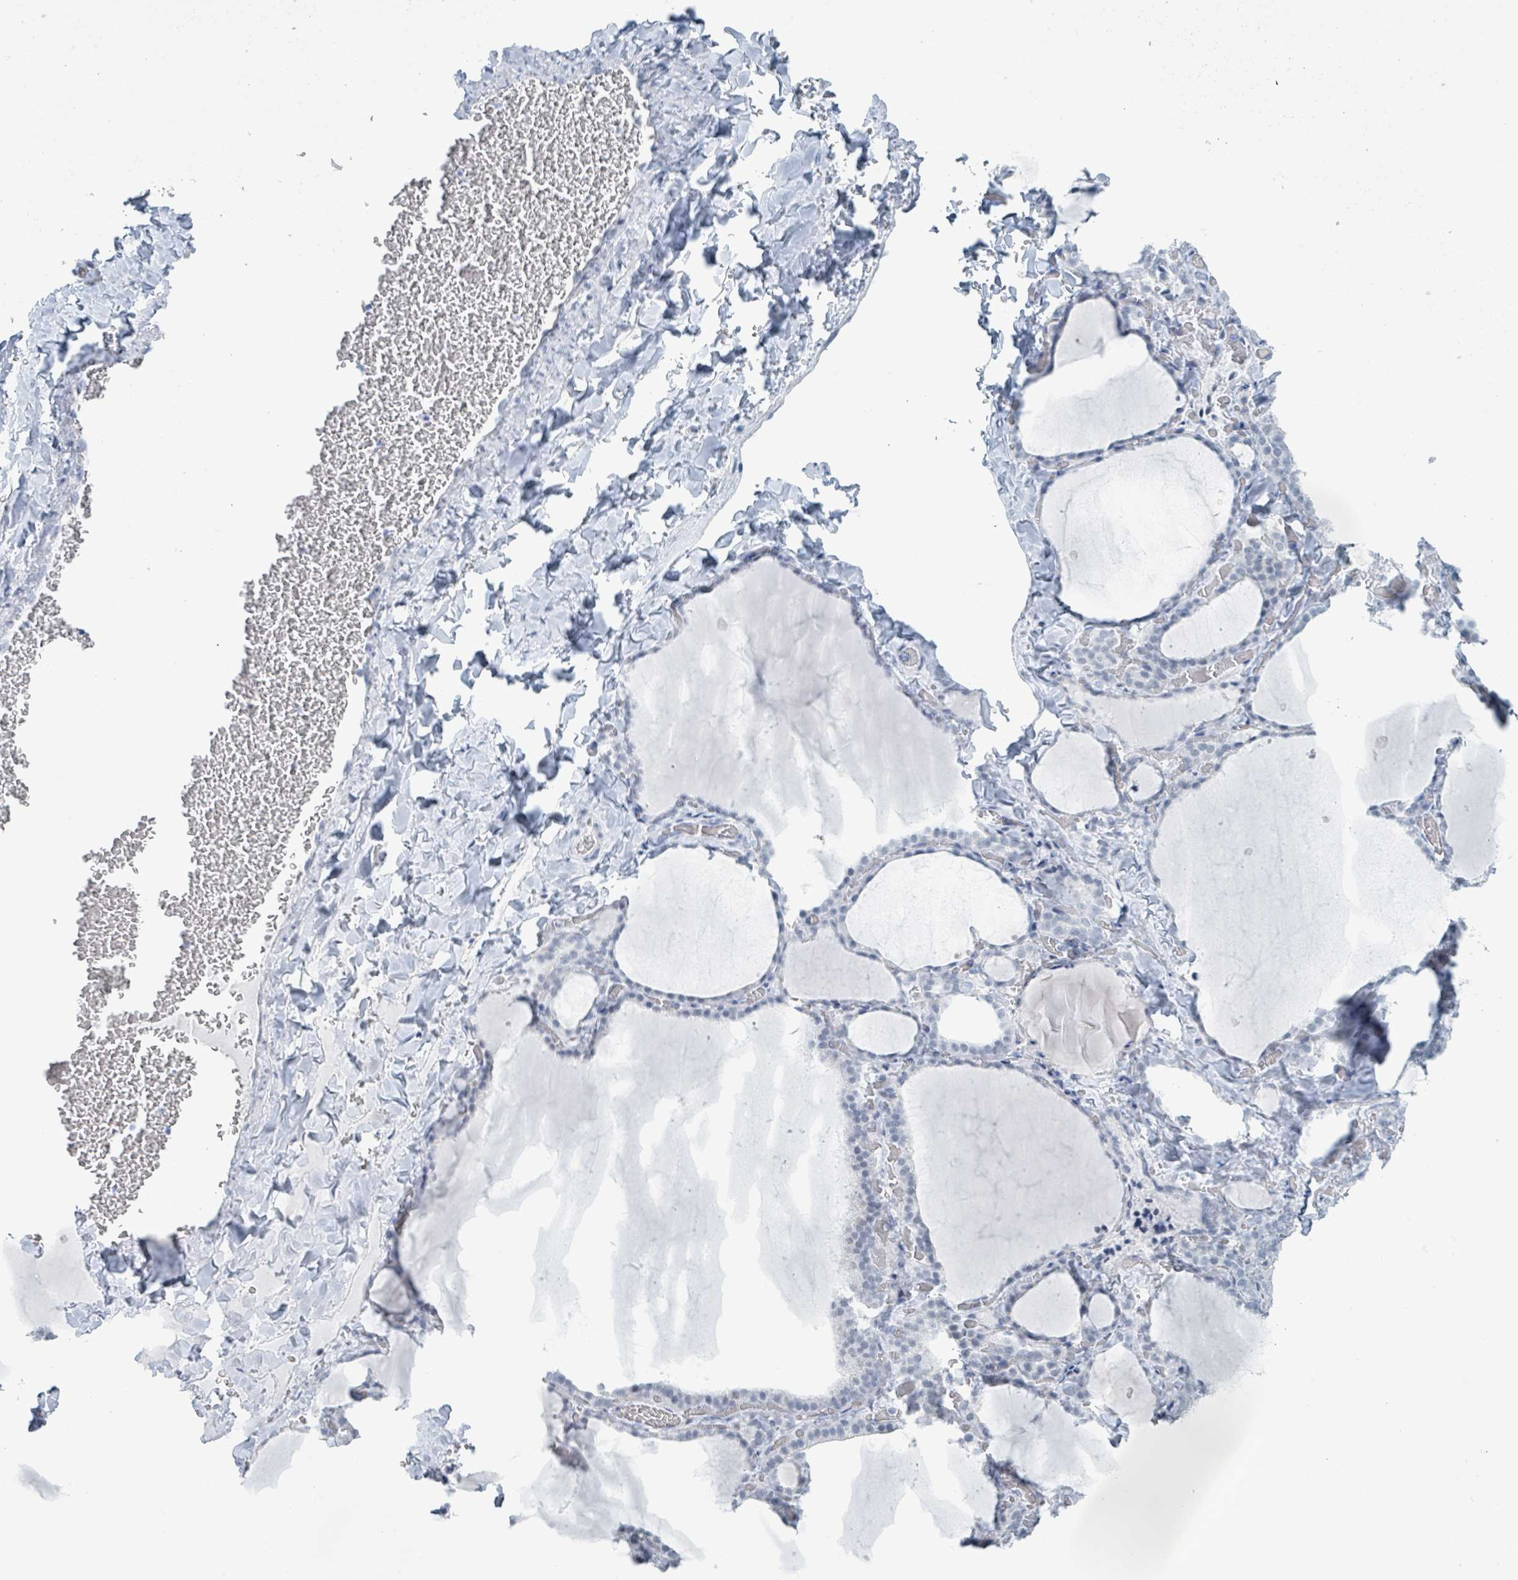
{"staining": {"intensity": "negative", "quantity": "none", "location": "none"}, "tissue": "thyroid gland", "cell_type": "Glandular cells", "image_type": "normal", "snomed": [{"axis": "morphology", "description": "Normal tissue, NOS"}, {"axis": "topography", "description": "Thyroid gland"}], "caption": "High power microscopy micrograph of an immunohistochemistry (IHC) histopathology image of unremarkable thyroid gland, revealing no significant positivity in glandular cells.", "gene": "GPR15LG", "patient": {"sex": "female", "age": 22}}